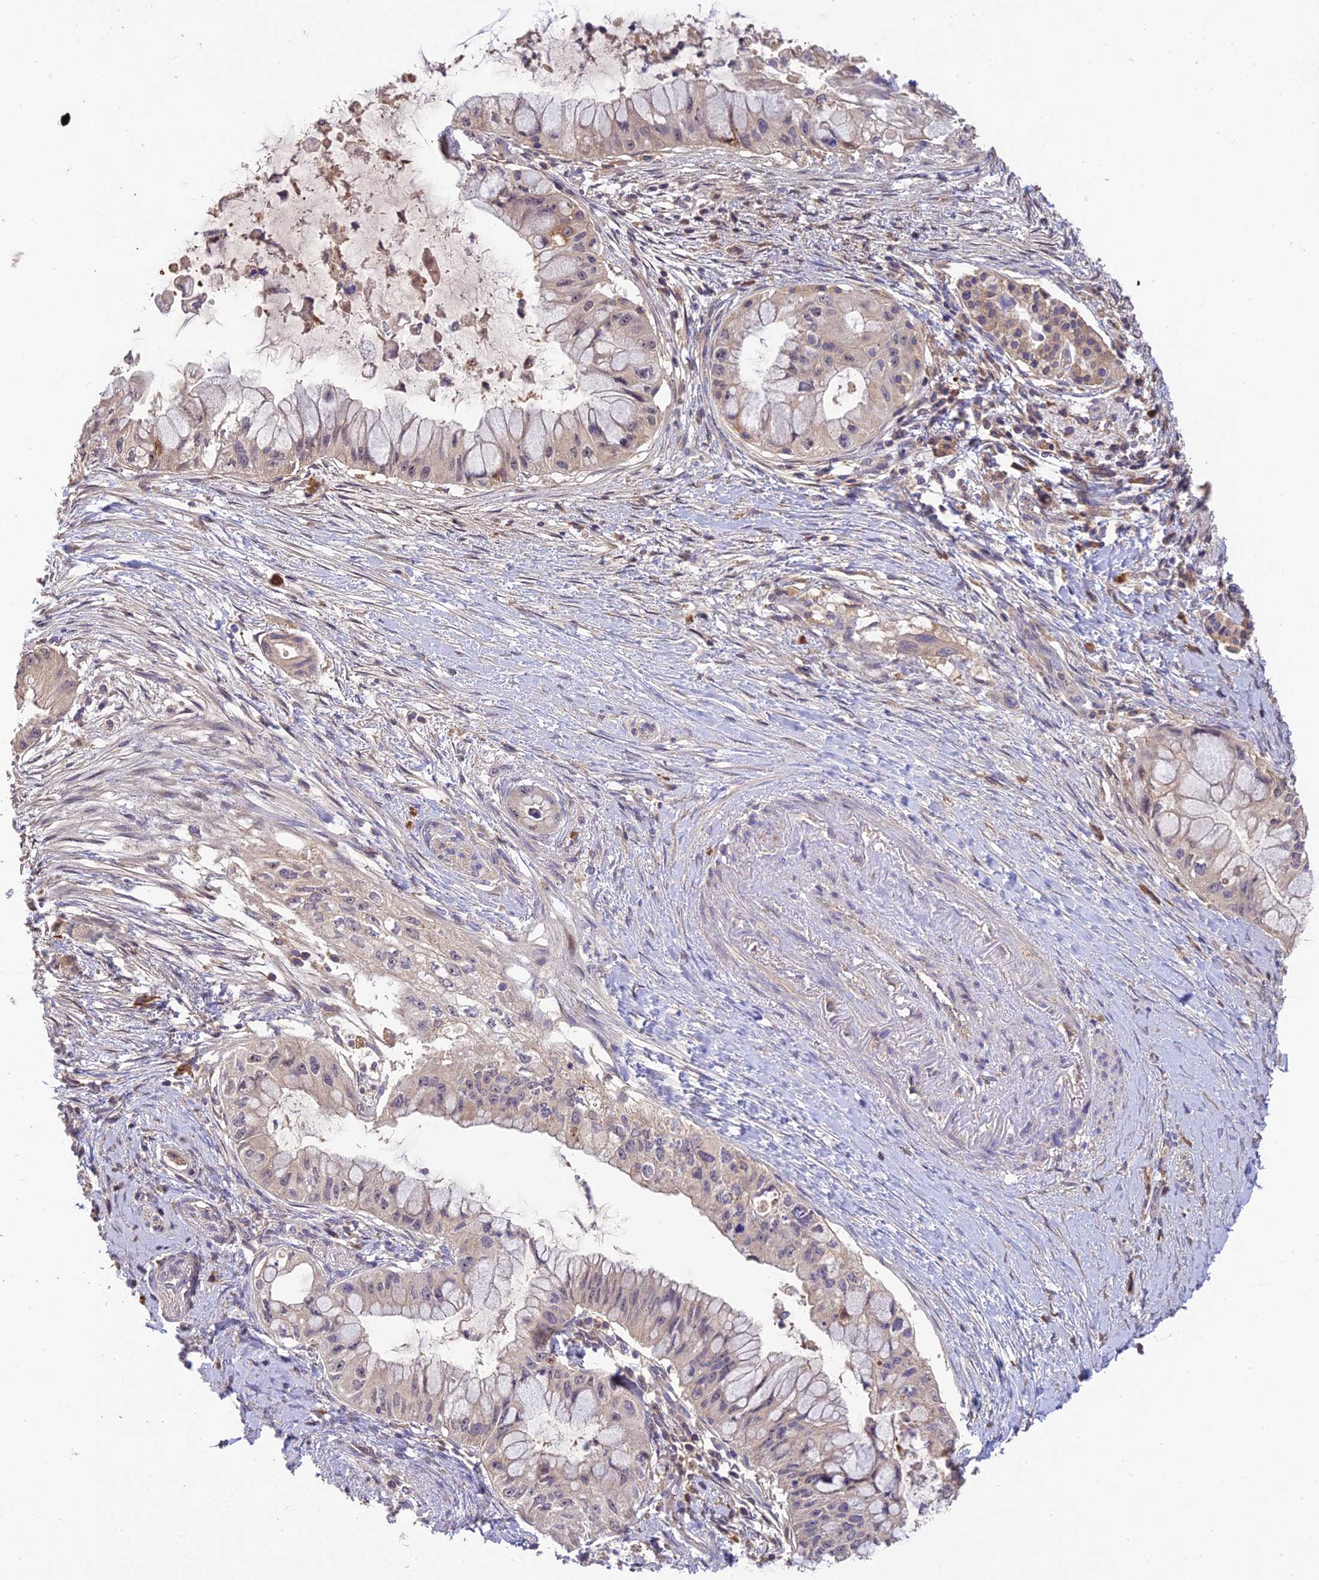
{"staining": {"intensity": "negative", "quantity": "none", "location": "none"}, "tissue": "pancreatic cancer", "cell_type": "Tumor cells", "image_type": "cancer", "snomed": [{"axis": "morphology", "description": "Adenocarcinoma, NOS"}, {"axis": "topography", "description": "Pancreas"}], "caption": "Tumor cells are negative for protein expression in human pancreatic cancer.", "gene": "DENND5B", "patient": {"sex": "male", "age": 48}}